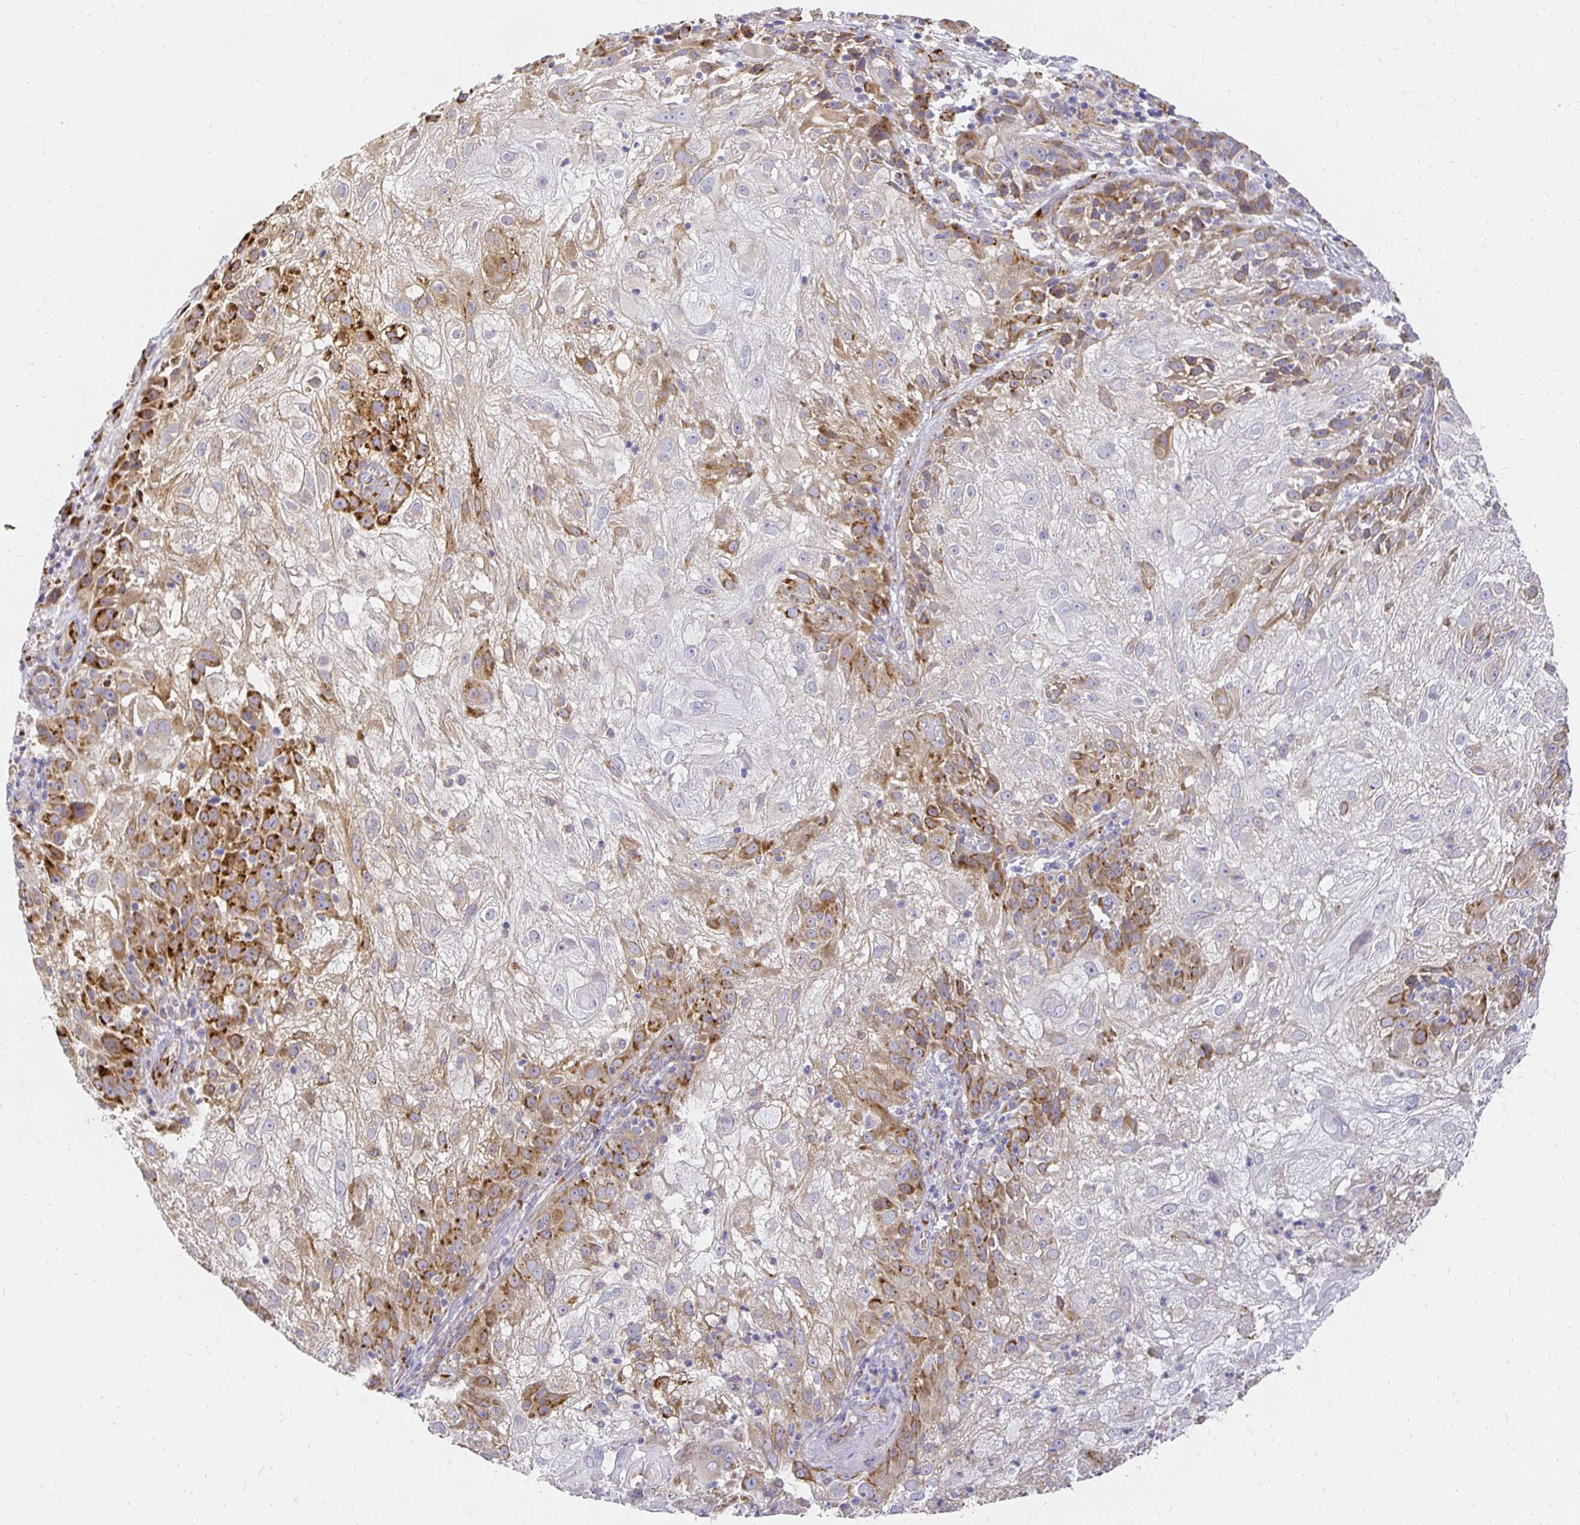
{"staining": {"intensity": "strong", "quantity": "<25%", "location": "cytoplasmic/membranous"}, "tissue": "skin cancer", "cell_type": "Tumor cells", "image_type": "cancer", "snomed": [{"axis": "morphology", "description": "Normal tissue, NOS"}, {"axis": "morphology", "description": "Squamous cell carcinoma, NOS"}, {"axis": "topography", "description": "Skin"}], "caption": "Immunohistochemistry (IHC) (DAB) staining of skin cancer reveals strong cytoplasmic/membranous protein positivity in approximately <25% of tumor cells.", "gene": "PLOD1", "patient": {"sex": "female", "age": 83}}